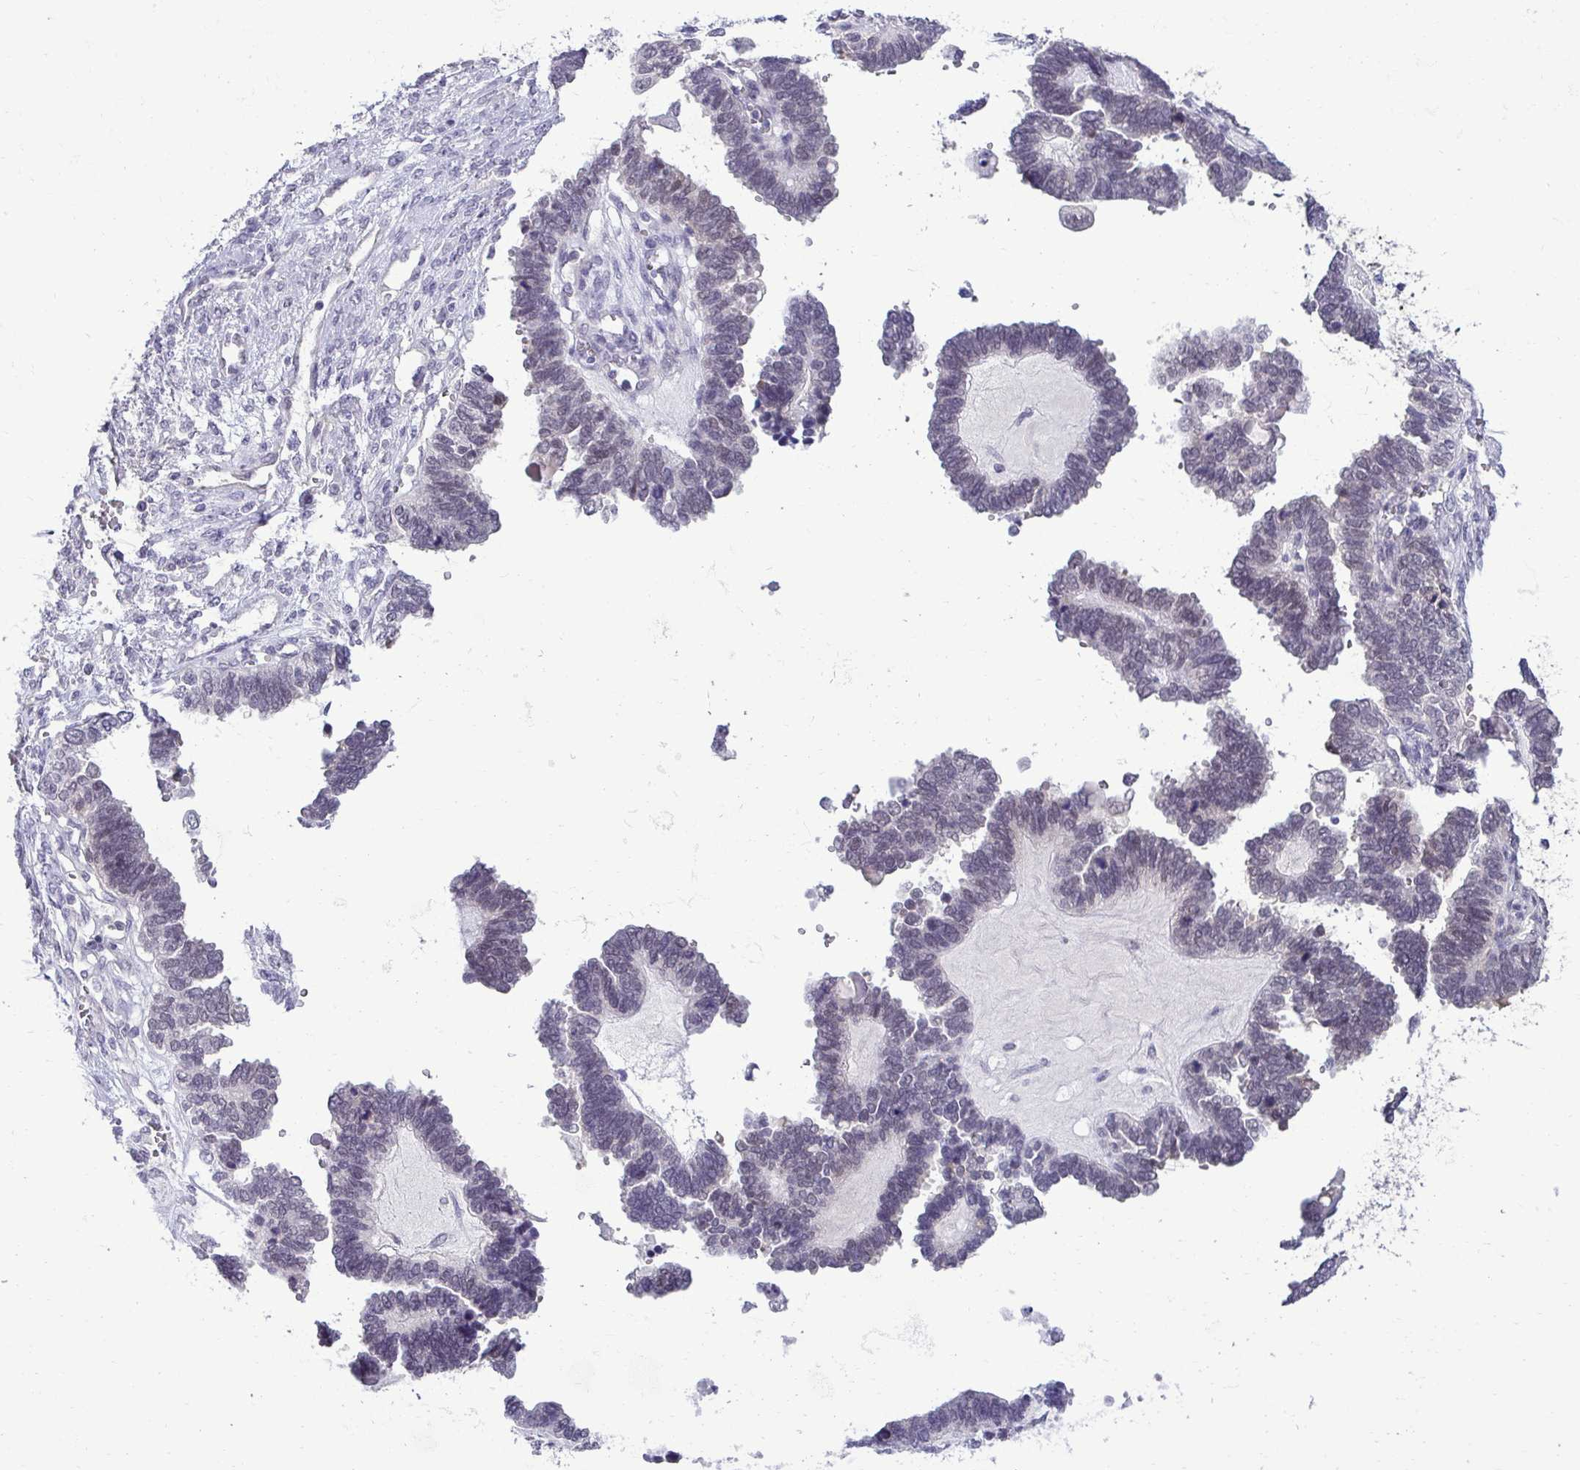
{"staining": {"intensity": "negative", "quantity": "none", "location": "none"}, "tissue": "ovarian cancer", "cell_type": "Tumor cells", "image_type": "cancer", "snomed": [{"axis": "morphology", "description": "Cystadenocarcinoma, serous, NOS"}, {"axis": "topography", "description": "Ovary"}], "caption": "Immunohistochemistry of ovarian serous cystadenocarcinoma reveals no expression in tumor cells. Brightfield microscopy of immunohistochemistry (IHC) stained with DAB (3,3'-diaminobenzidine) (brown) and hematoxylin (blue), captured at high magnification.", "gene": "SLC30A3", "patient": {"sex": "female", "age": 51}}